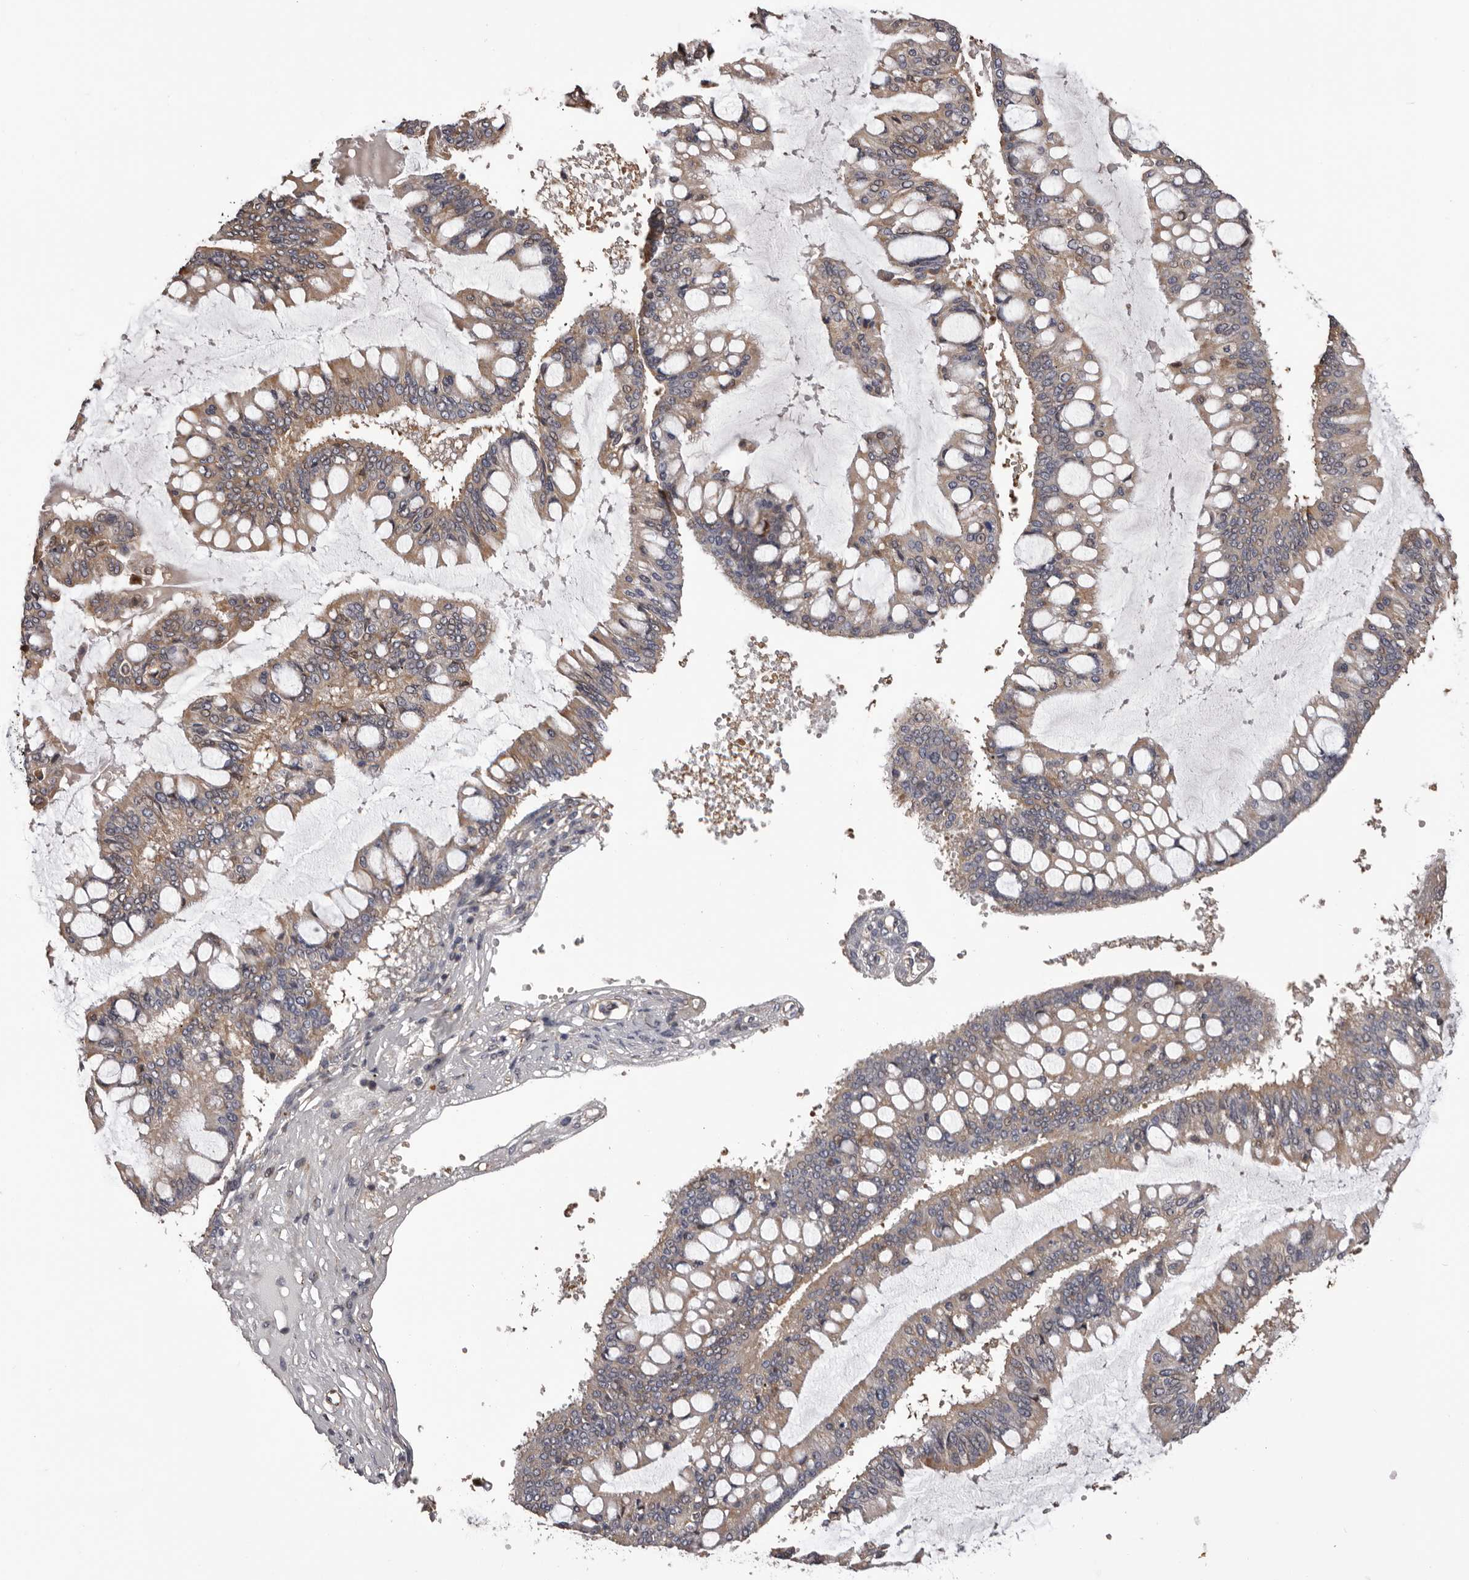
{"staining": {"intensity": "weak", "quantity": ">75%", "location": "cytoplasmic/membranous"}, "tissue": "ovarian cancer", "cell_type": "Tumor cells", "image_type": "cancer", "snomed": [{"axis": "morphology", "description": "Cystadenocarcinoma, mucinous, NOS"}, {"axis": "topography", "description": "Ovary"}], "caption": "Ovarian cancer (mucinous cystadenocarcinoma) was stained to show a protein in brown. There is low levels of weak cytoplasmic/membranous expression in approximately >75% of tumor cells. (IHC, brightfield microscopy, high magnification).", "gene": "ADAMTS2", "patient": {"sex": "female", "age": 73}}